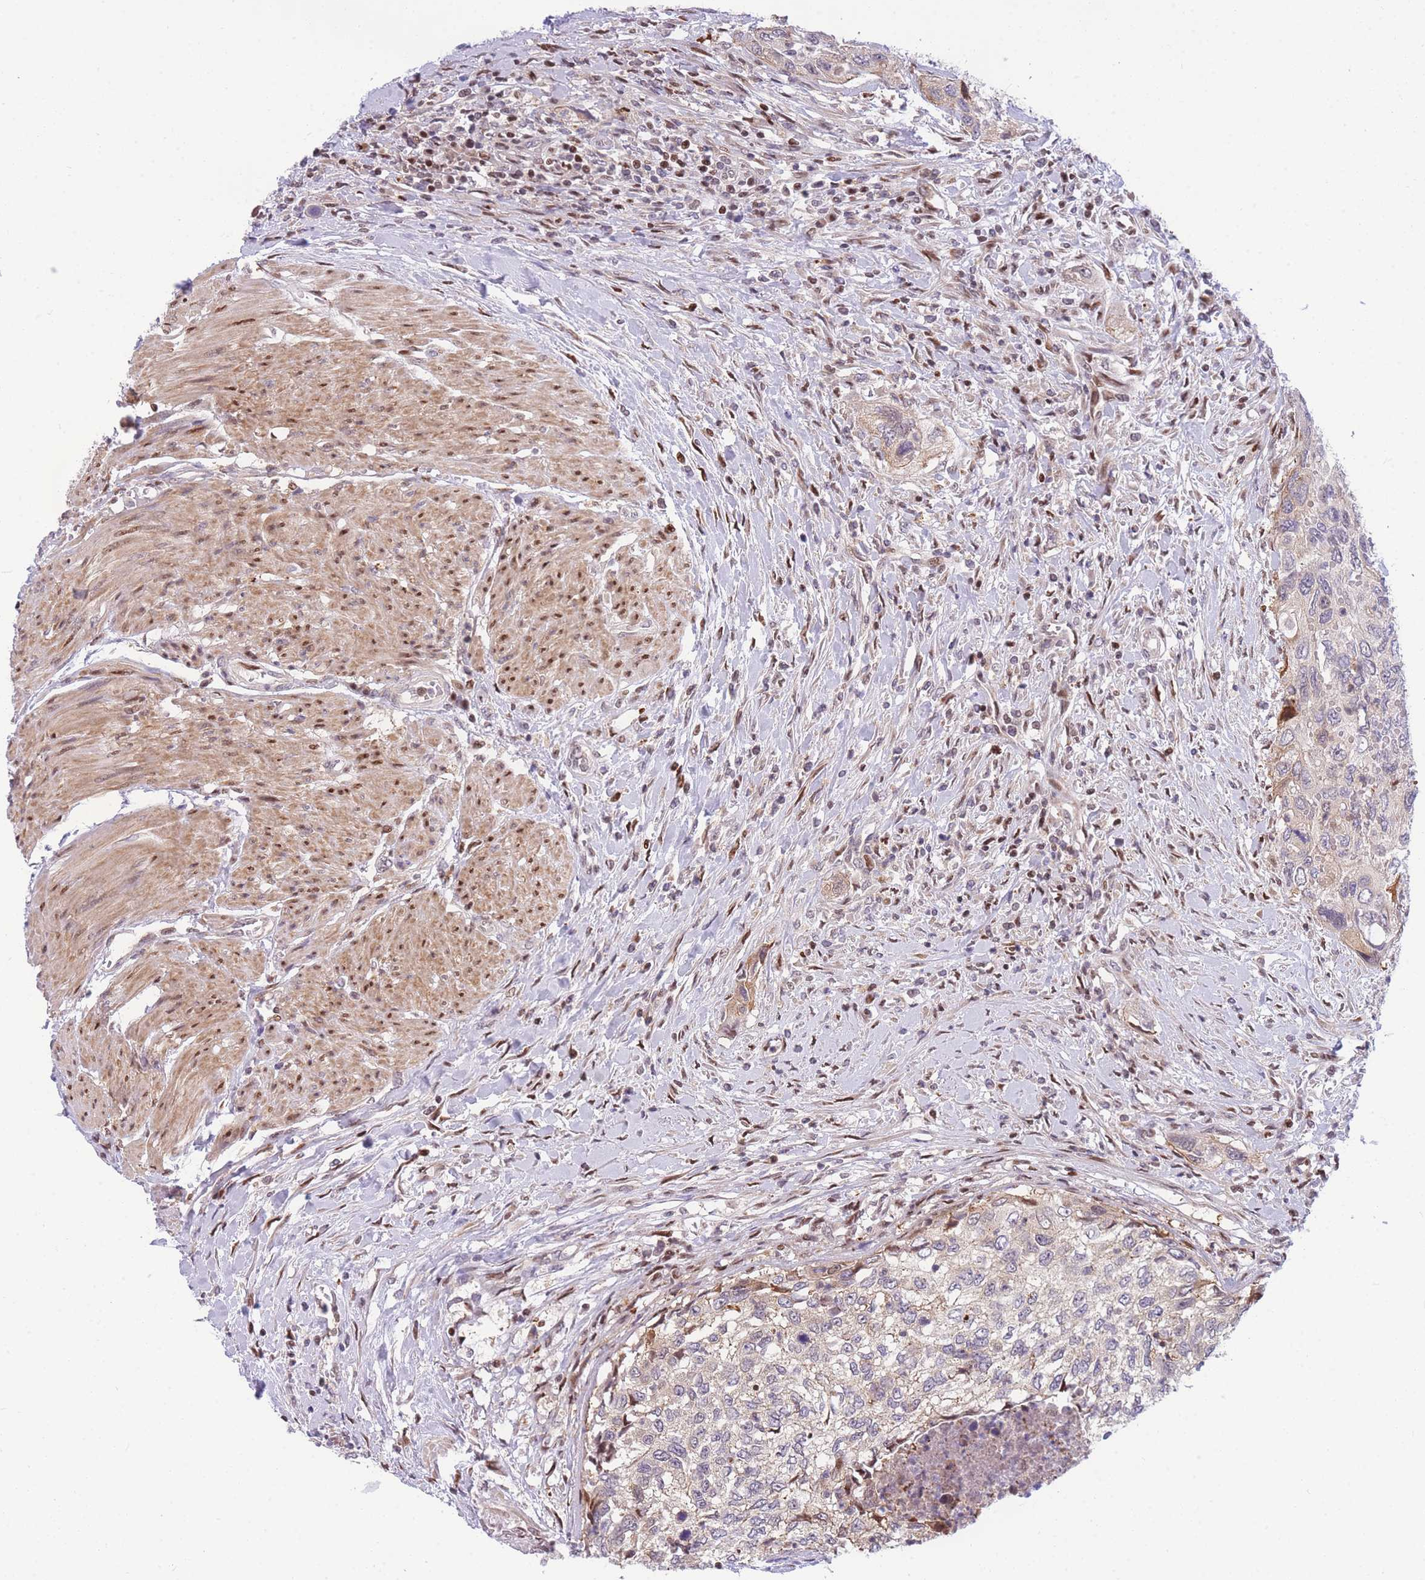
{"staining": {"intensity": "moderate", "quantity": "<25%", "location": "cytoplasmic/membranous"}, "tissue": "urothelial cancer", "cell_type": "Tumor cells", "image_type": "cancer", "snomed": [{"axis": "morphology", "description": "Urothelial carcinoma, High grade"}, {"axis": "topography", "description": "Urinary bladder"}], "caption": "Brown immunohistochemical staining in human urothelial cancer exhibits moderate cytoplasmic/membranous staining in about <25% of tumor cells.", "gene": "CRACD", "patient": {"sex": "female", "age": 60}}